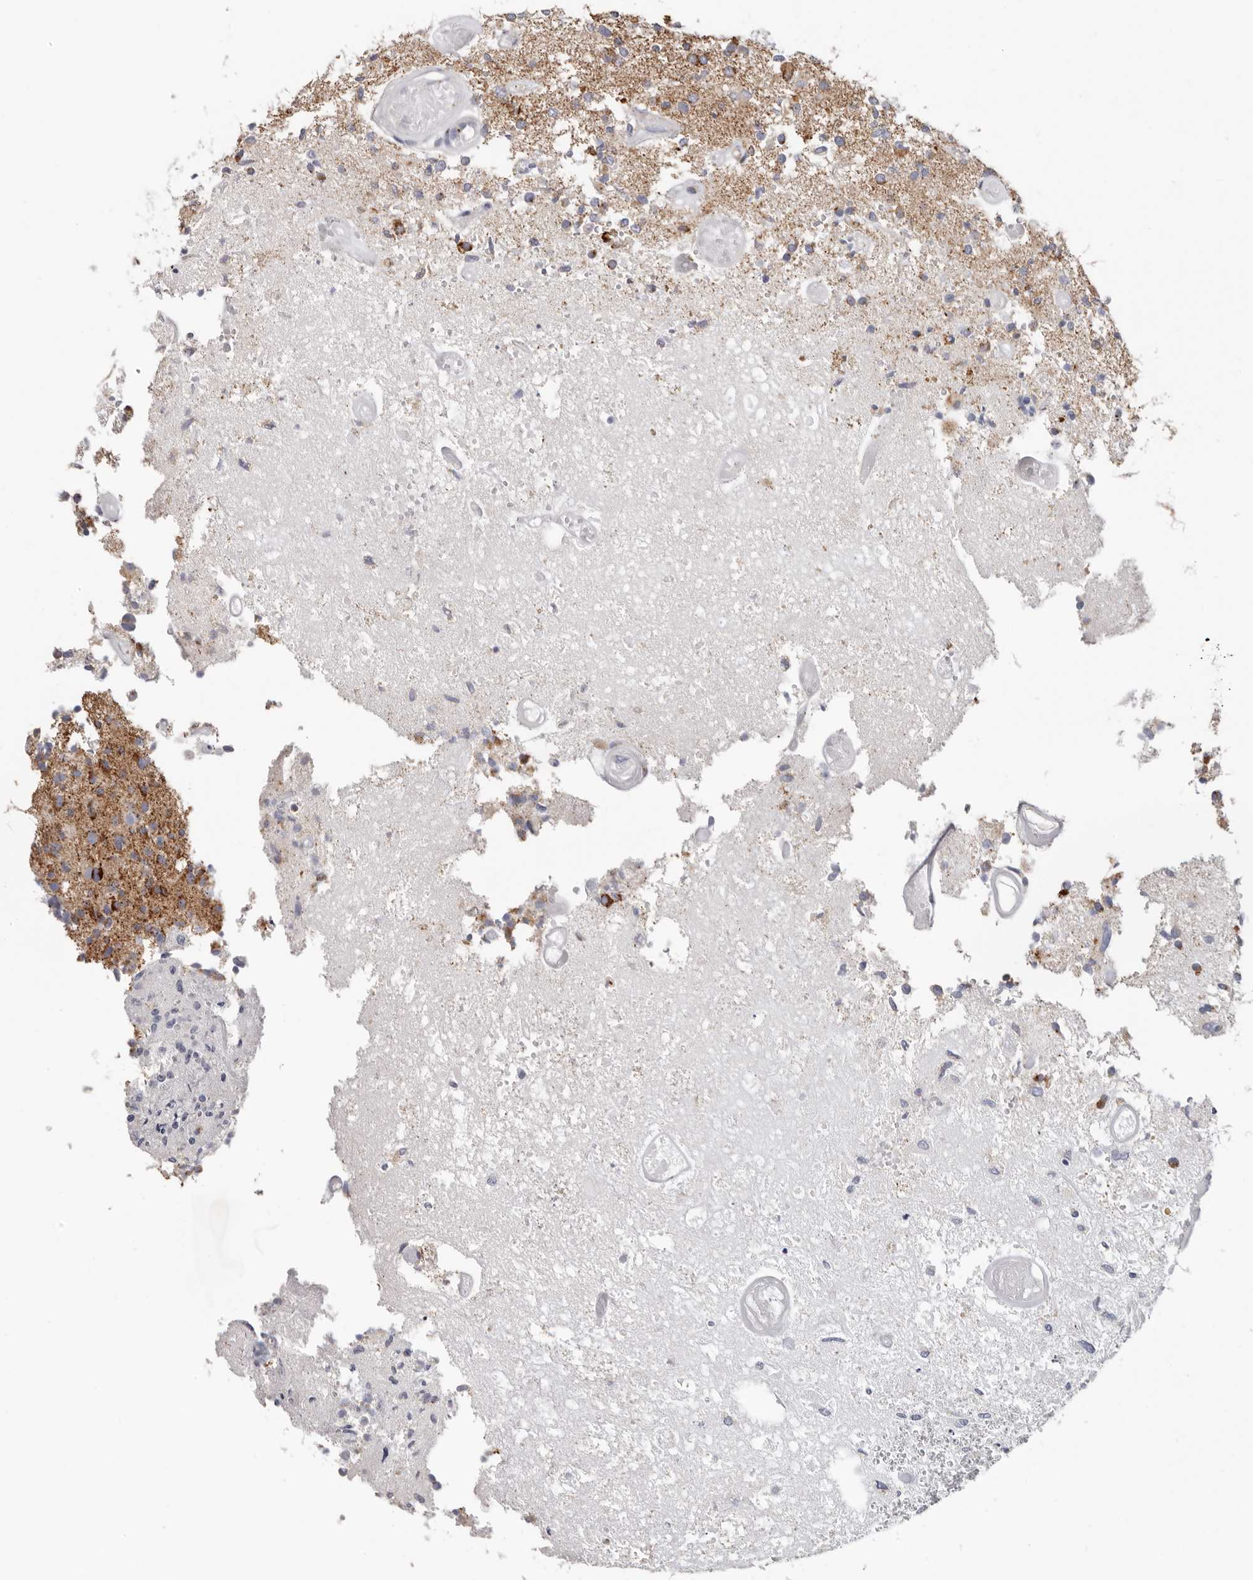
{"staining": {"intensity": "moderate", "quantity": "25%-75%", "location": "cytoplasmic/membranous"}, "tissue": "glioma", "cell_type": "Tumor cells", "image_type": "cancer", "snomed": [{"axis": "morphology", "description": "Glioma, malignant, High grade"}, {"axis": "morphology", "description": "Glioblastoma, NOS"}, {"axis": "topography", "description": "Brain"}], "caption": "Immunohistochemistry (IHC) of human glioma shows medium levels of moderate cytoplasmic/membranous positivity in about 25%-75% of tumor cells.", "gene": "RSPO2", "patient": {"sex": "male", "age": 60}}